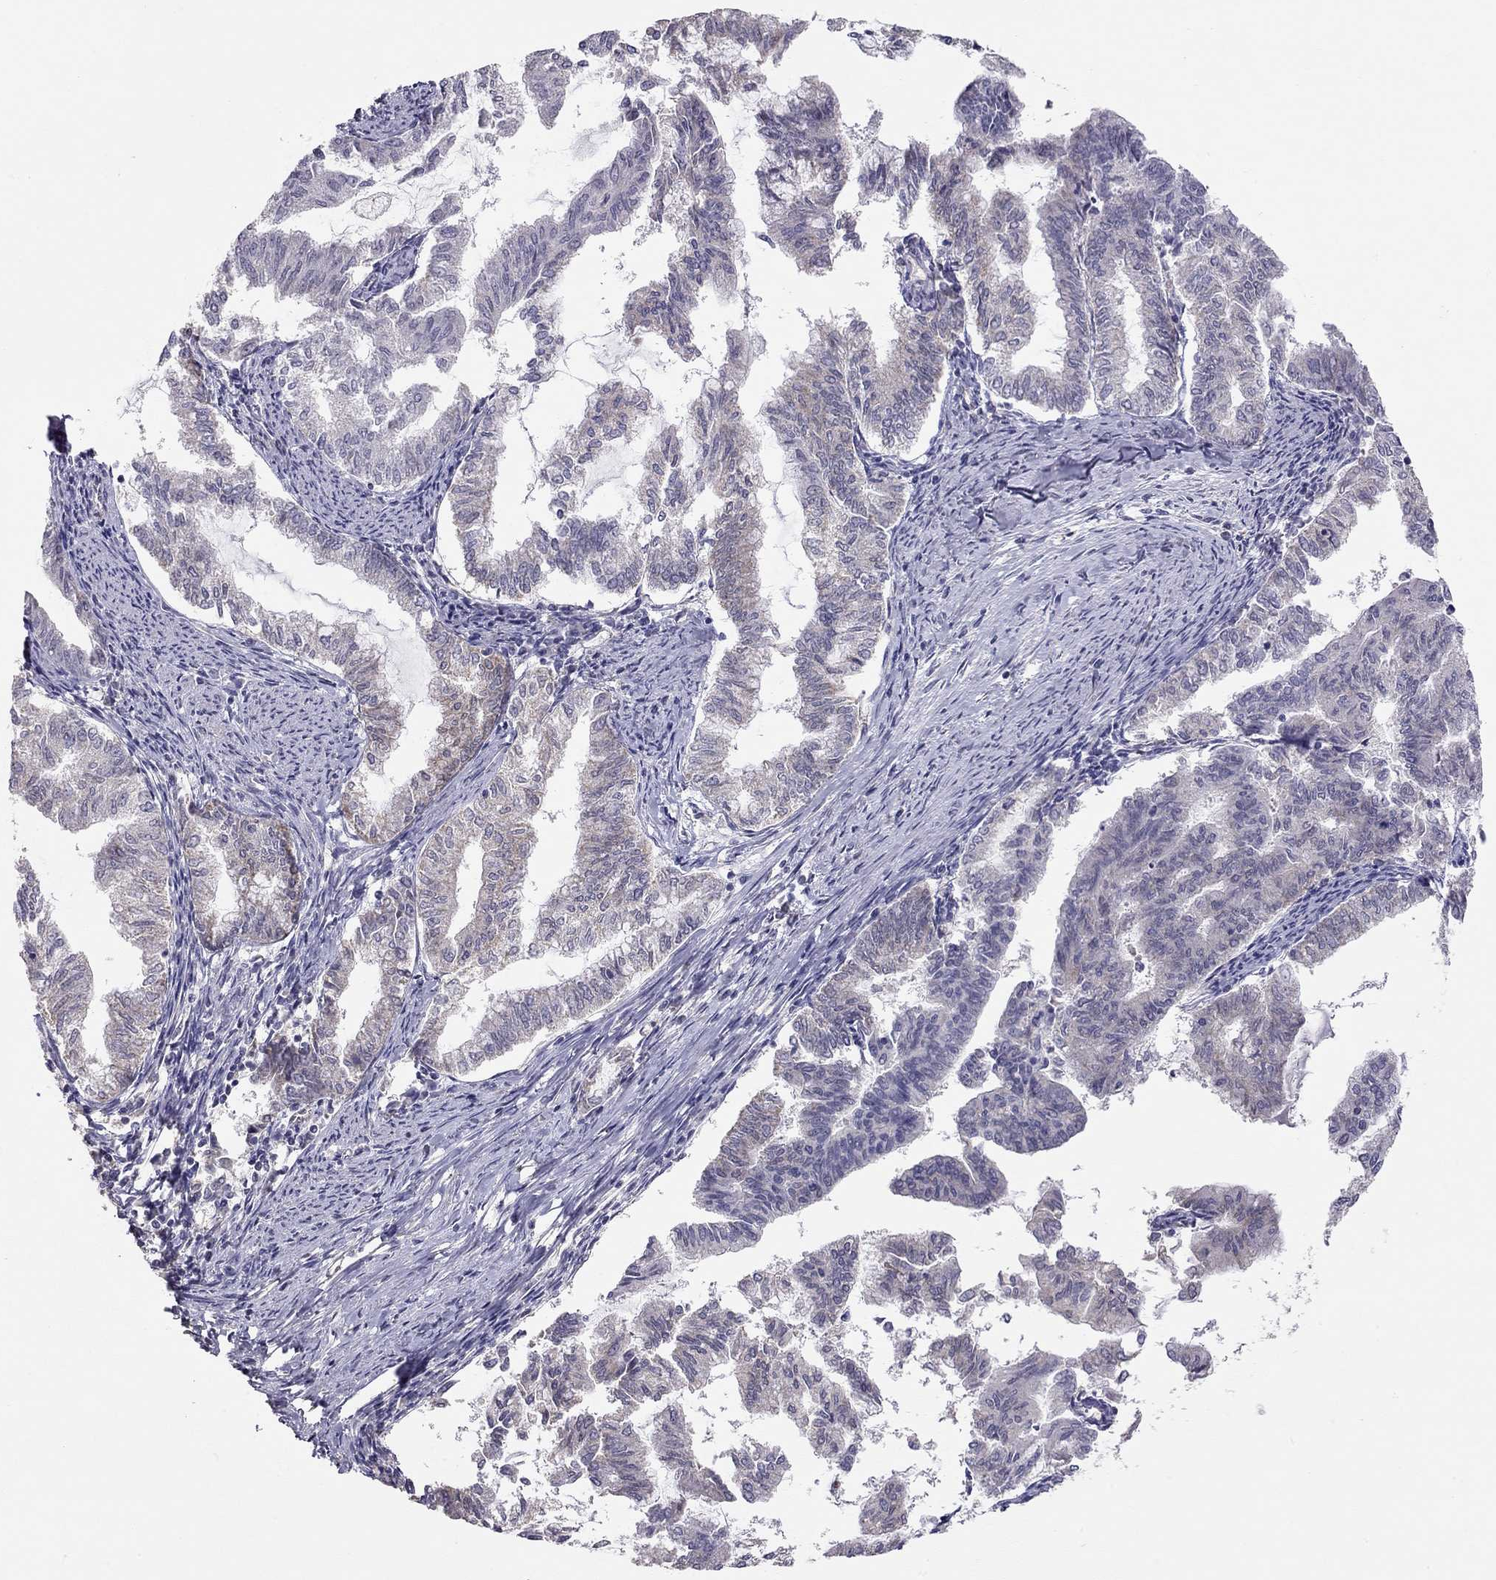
{"staining": {"intensity": "negative", "quantity": "none", "location": "none"}, "tissue": "endometrial cancer", "cell_type": "Tumor cells", "image_type": "cancer", "snomed": [{"axis": "morphology", "description": "Adenocarcinoma, NOS"}, {"axis": "topography", "description": "Endometrium"}], "caption": "Endometrial cancer stained for a protein using IHC demonstrates no expression tumor cells.", "gene": "LRIT3", "patient": {"sex": "female", "age": 79}}